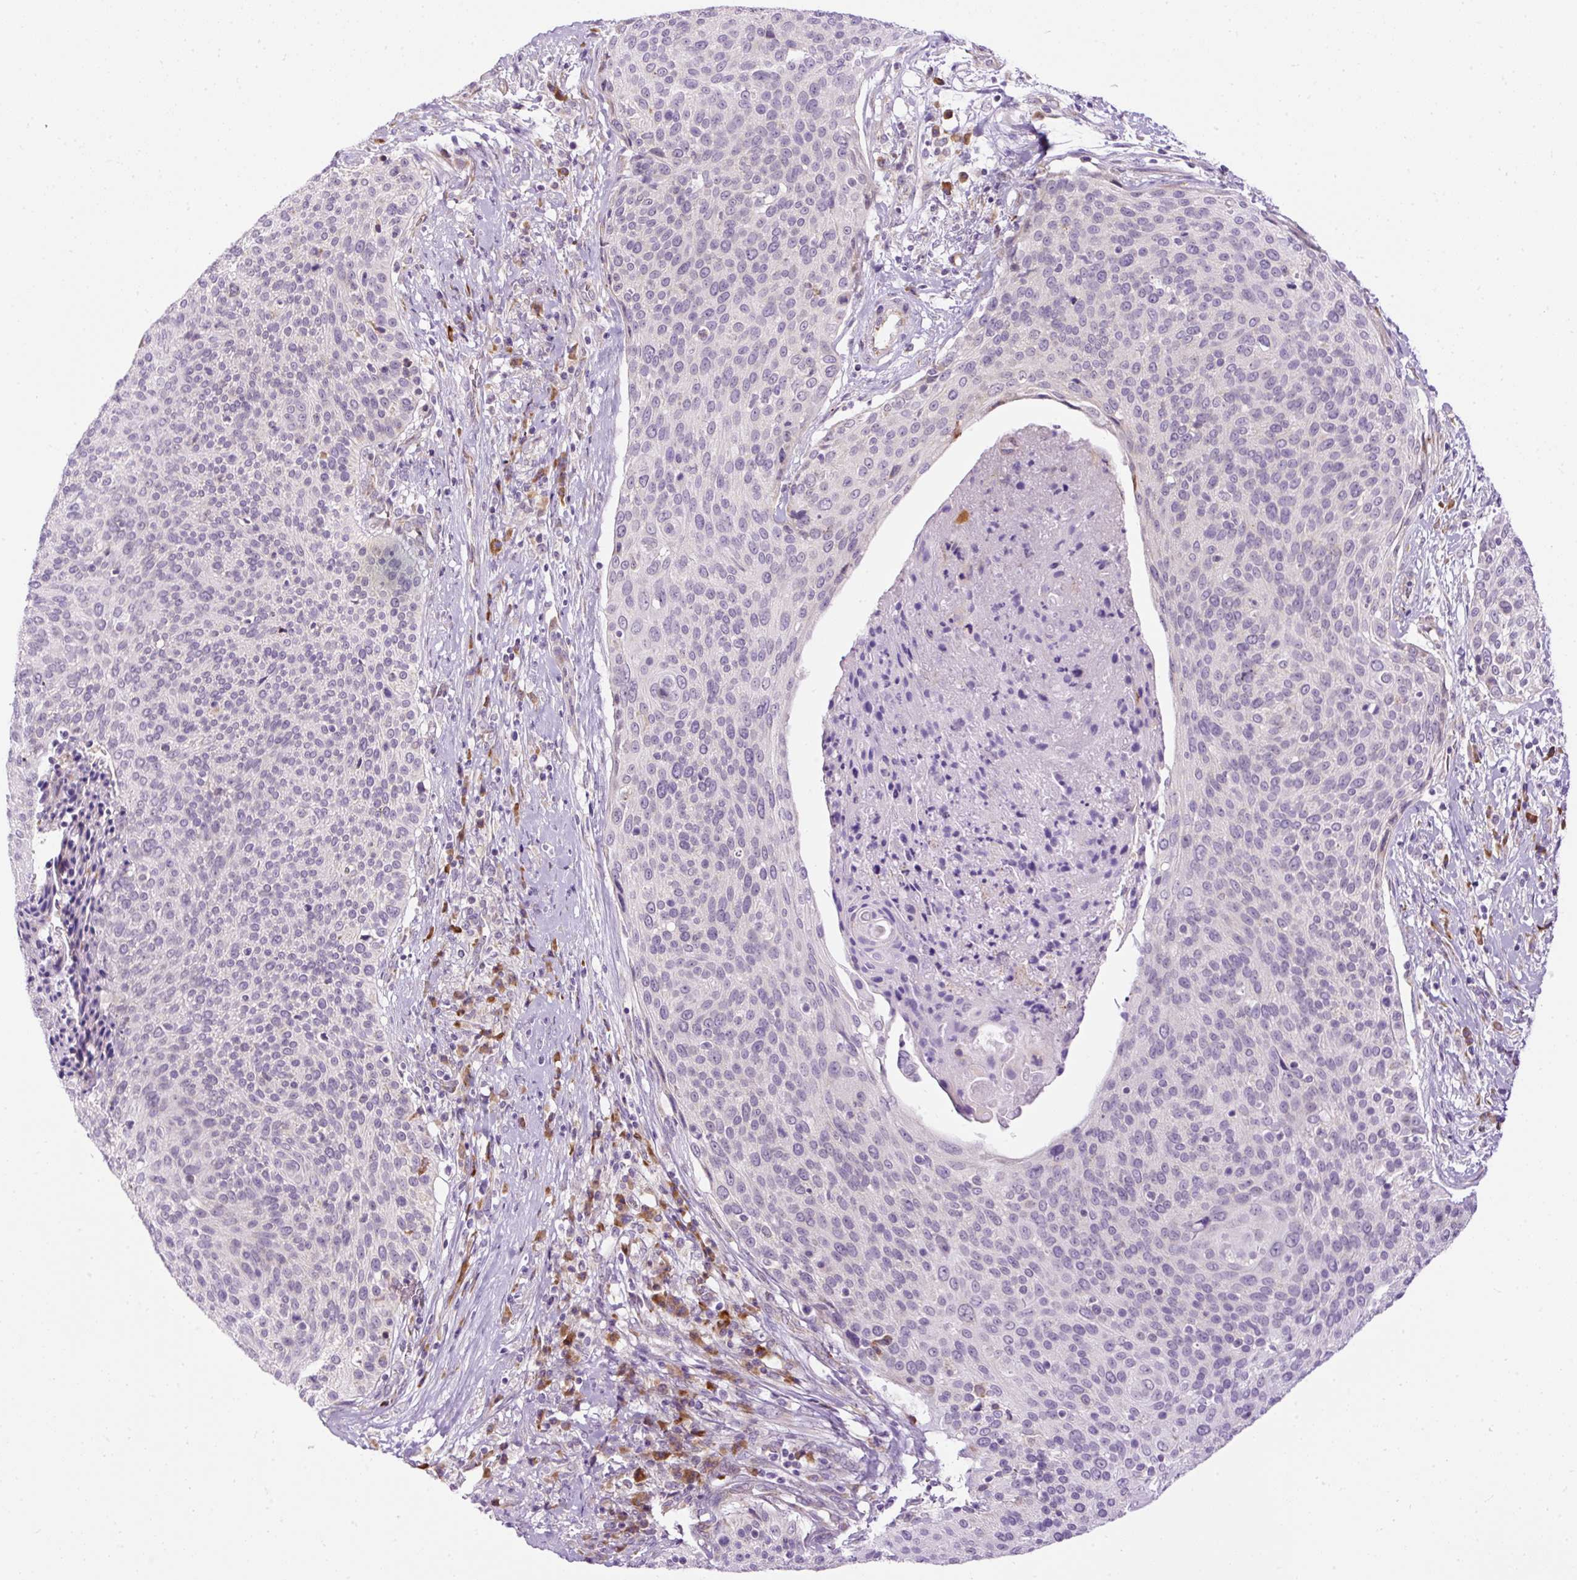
{"staining": {"intensity": "negative", "quantity": "none", "location": "none"}, "tissue": "cervical cancer", "cell_type": "Tumor cells", "image_type": "cancer", "snomed": [{"axis": "morphology", "description": "Squamous cell carcinoma, NOS"}, {"axis": "topography", "description": "Cervix"}], "caption": "There is no significant positivity in tumor cells of cervical cancer (squamous cell carcinoma).", "gene": "FMC1", "patient": {"sex": "female", "age": 31}}